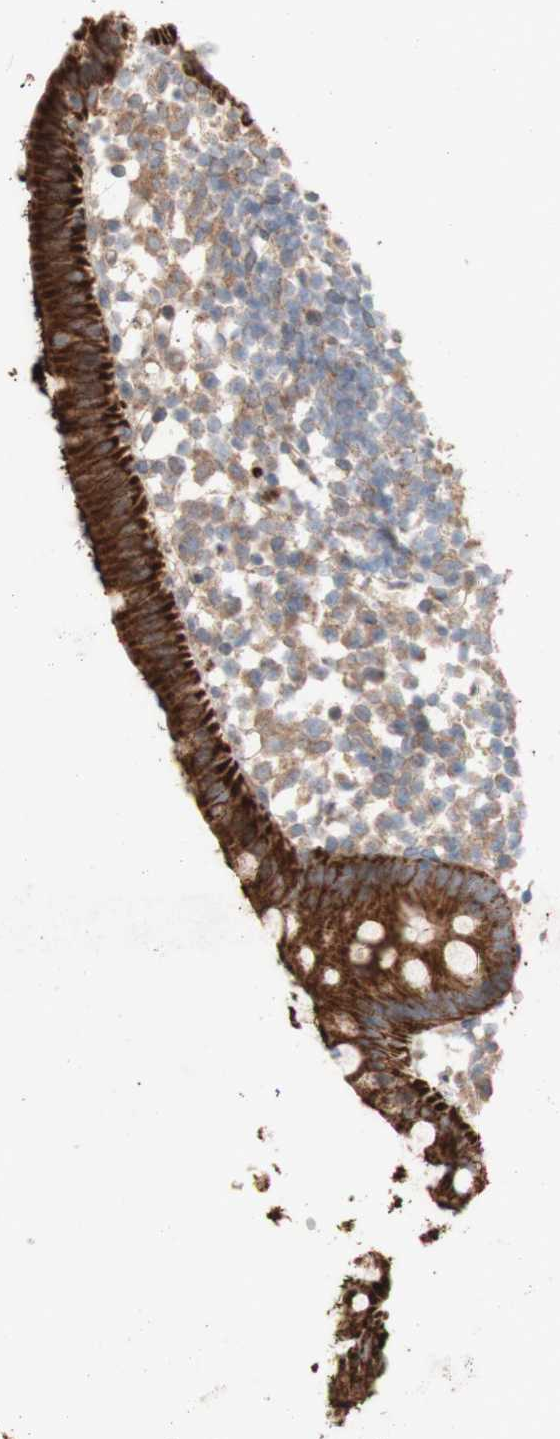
{"staining": {"intensity": "strong", "quantity": ">75%", "location": "cytoplasmic/membranous"}, "tissue": "appendix", "cell_type": "Glandular cells", "image_type": "normal", "snomed": [{"axis": "morphology", "description": "Normal tissue, NOS"}, {"axis": "topography", "description": "Appendix"}], "caption": "Immunohistochemistry micrograph of benign appendix: appendix stained using immunohistochemistry (IHC) demonstrates high levels of strong protein expression localized specifically in the cytoplasmic/membranous of glandular cells, appearing as a cytoplasmic/membranous brown color.", "gene": "TST", "patient": {"sex": "female", "age": 20}}